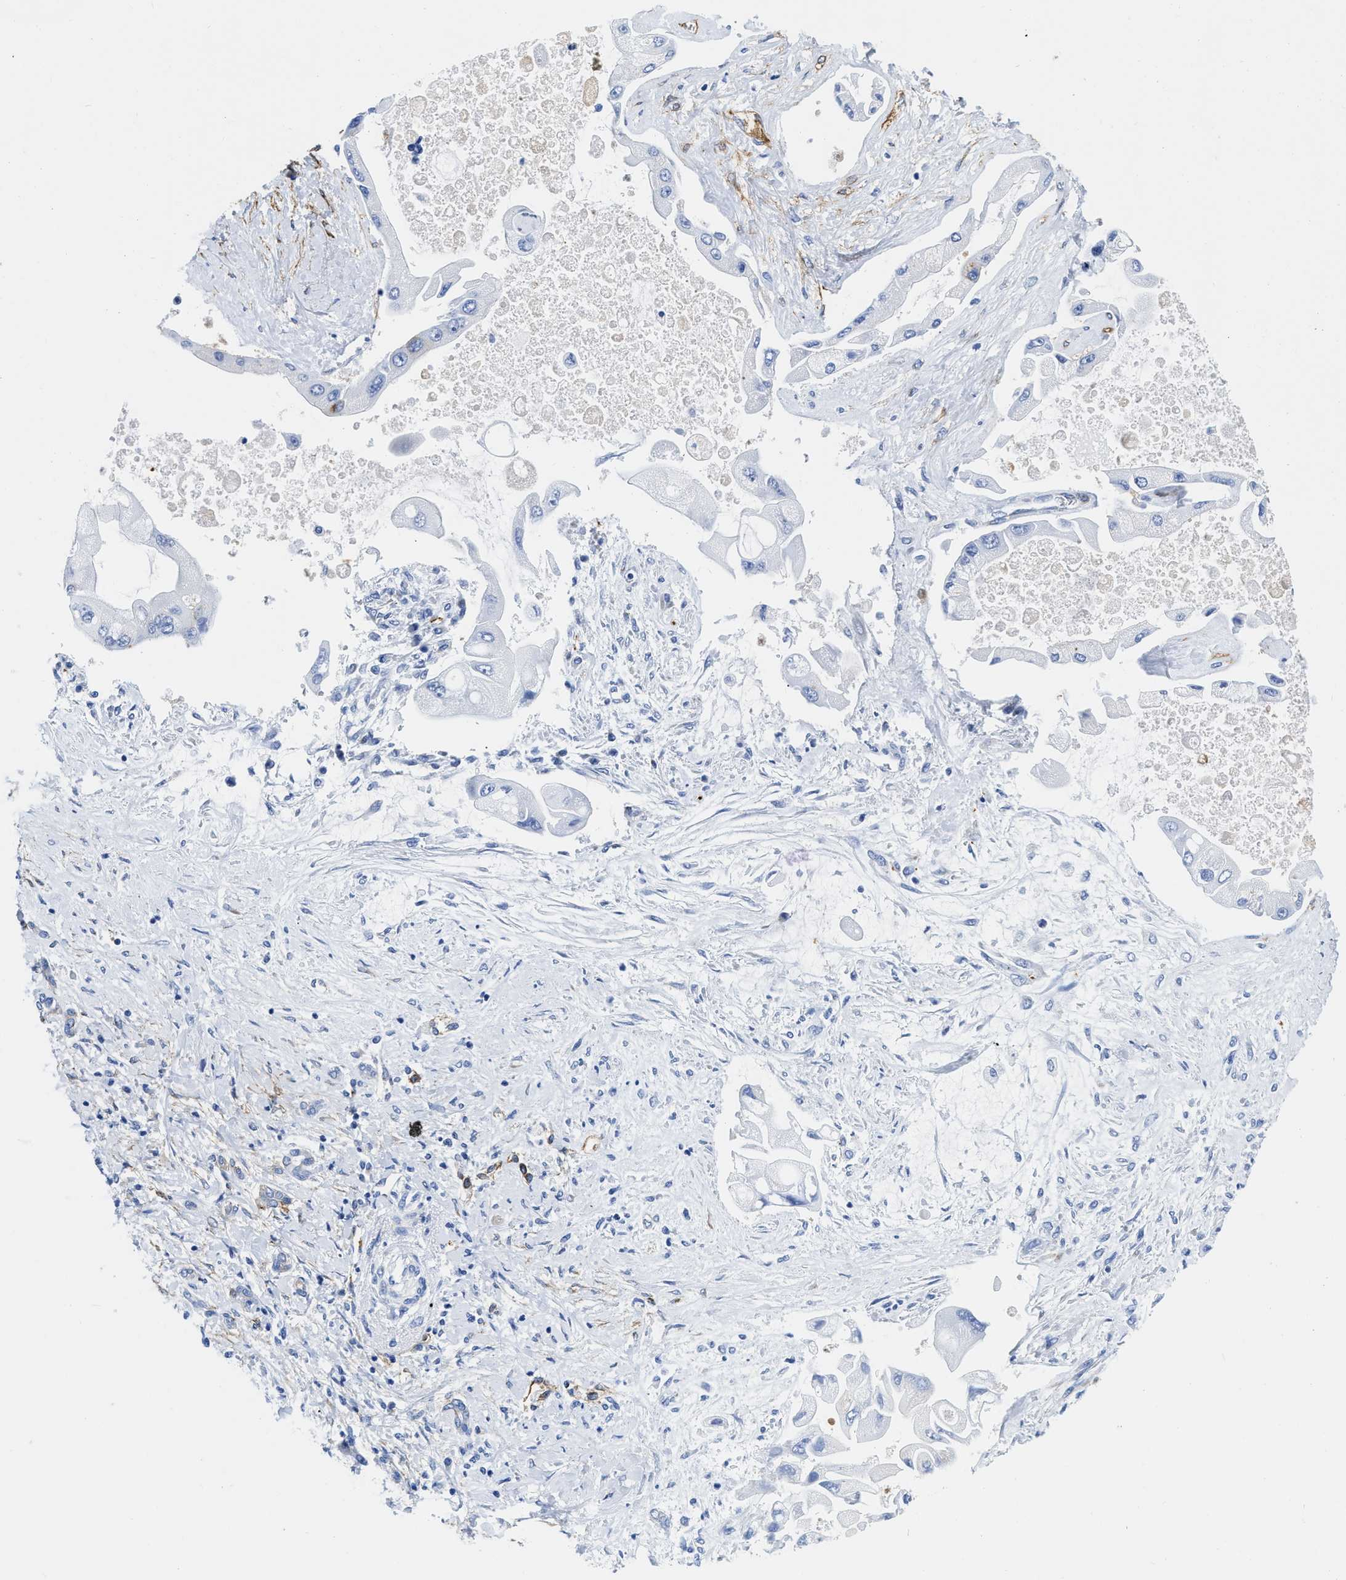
{"staining": {"intensity": "negative", "quantity": "none", "location": "none"}, "tissue": "liver cancer", "cell_type": "Tumor cells", "image_type": "cancer", "snomed": [{"axis": "morphology", "description": "Cholangiocarcinoma"}, {"axis": "topography", "description": "Liver"}], "caption": "Micrograph shows no protein expression in tumor cells of cholangiocarcinoma (liver) tissue.", "gene": "TVP23B", "patient": {"sex": "male", "age": 50}}